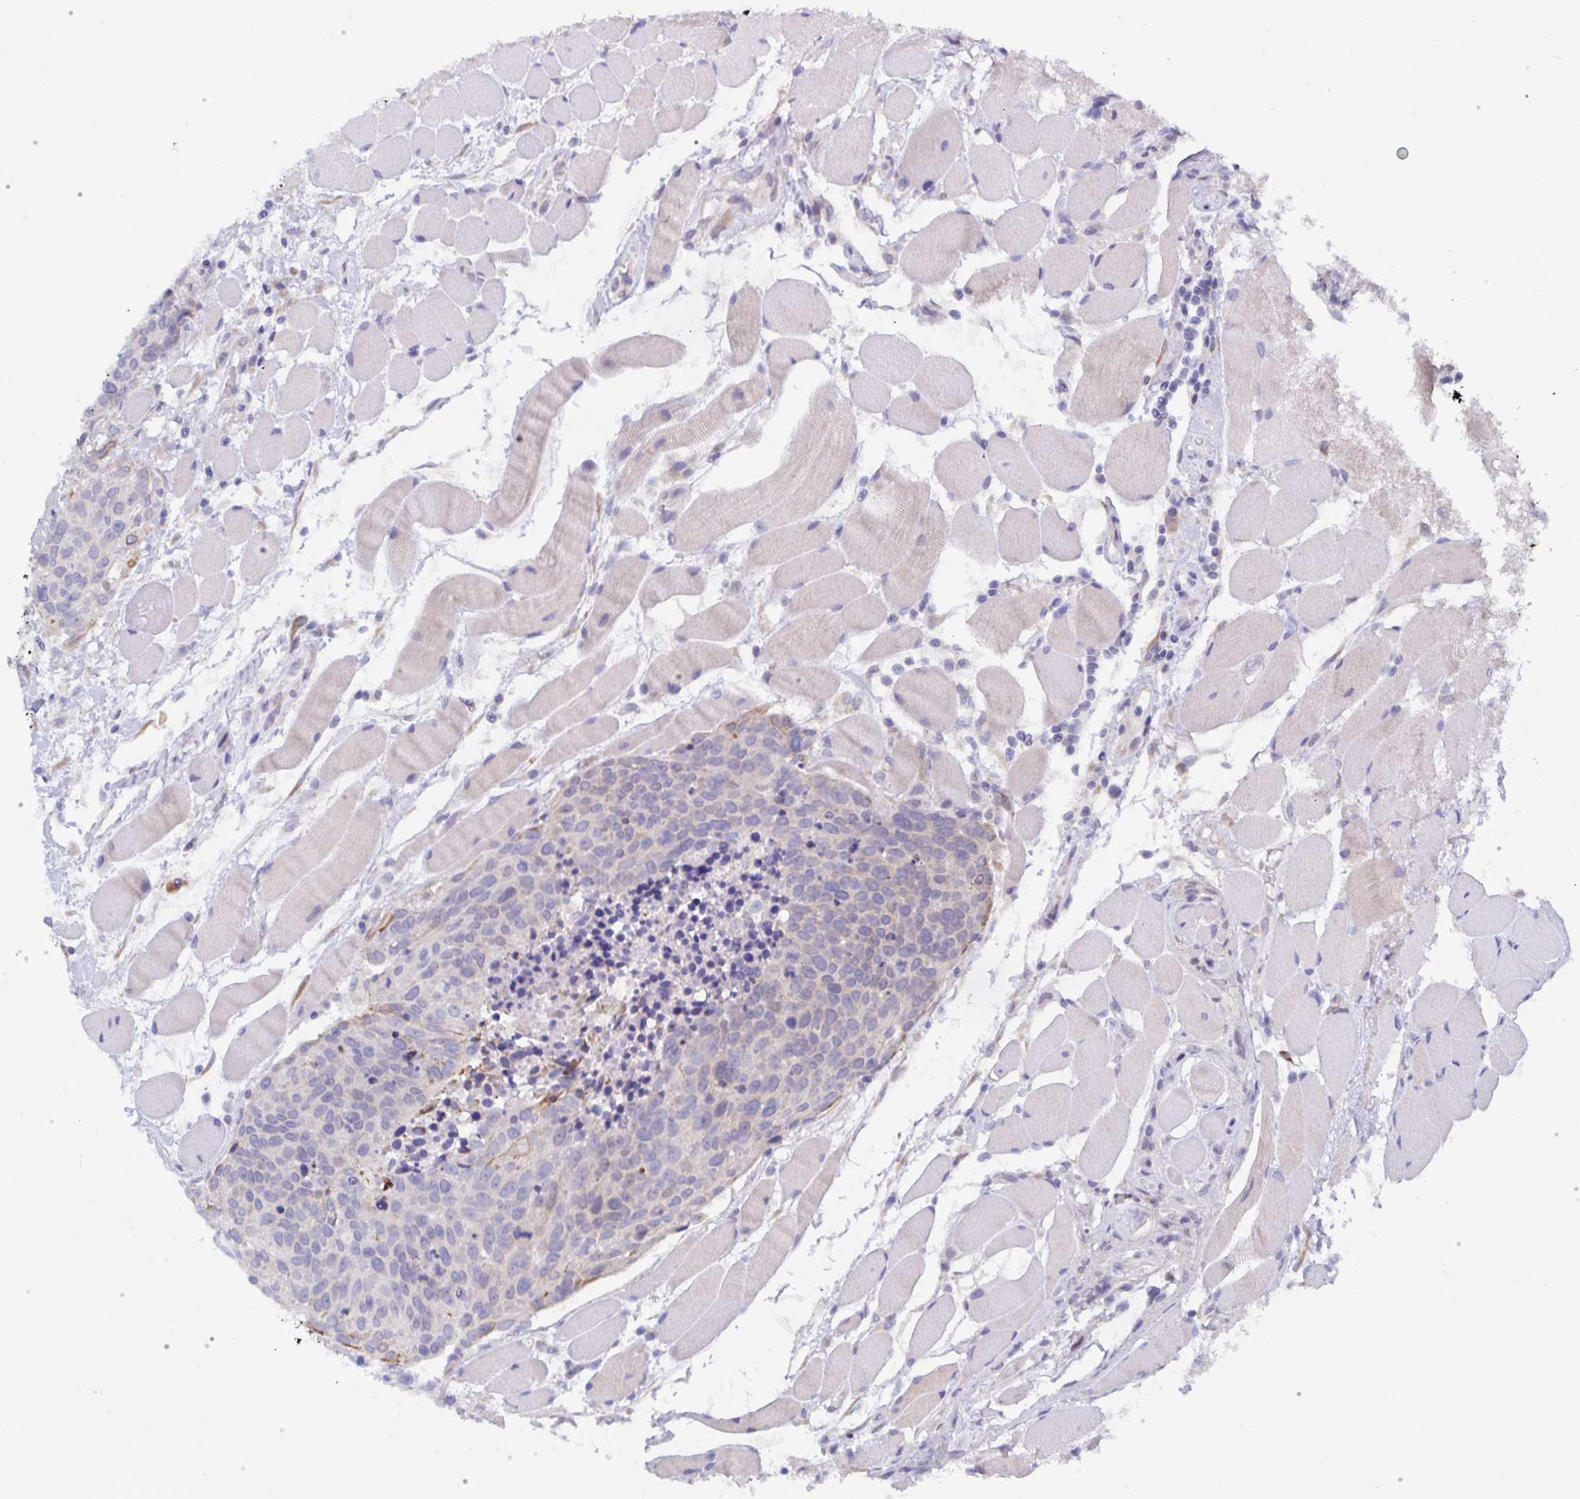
{"staining": {"intensity": "negative", "quantity": "none", "location": "none"}, "tissue": "head and neck cancer", "cell_type": "Tumor cells", "image_type": "cancer", "snomed": [{"axis": "morphology", "description": "Squamous cell carcinoma, NOS"}, {"axis": "topography", "description": "Oral tissue"}, {"axis": "topography", "description": "Head-Neck"}], "caption": "This photomicrograph is of head and neck cancer stained with immunohistochemistry to label a protein in brown with the nuclei are counter-stained blue. There is no expression in tumor cells.", "gene": "ZIK1", "patient": {"sex": "male", "age": 64}}